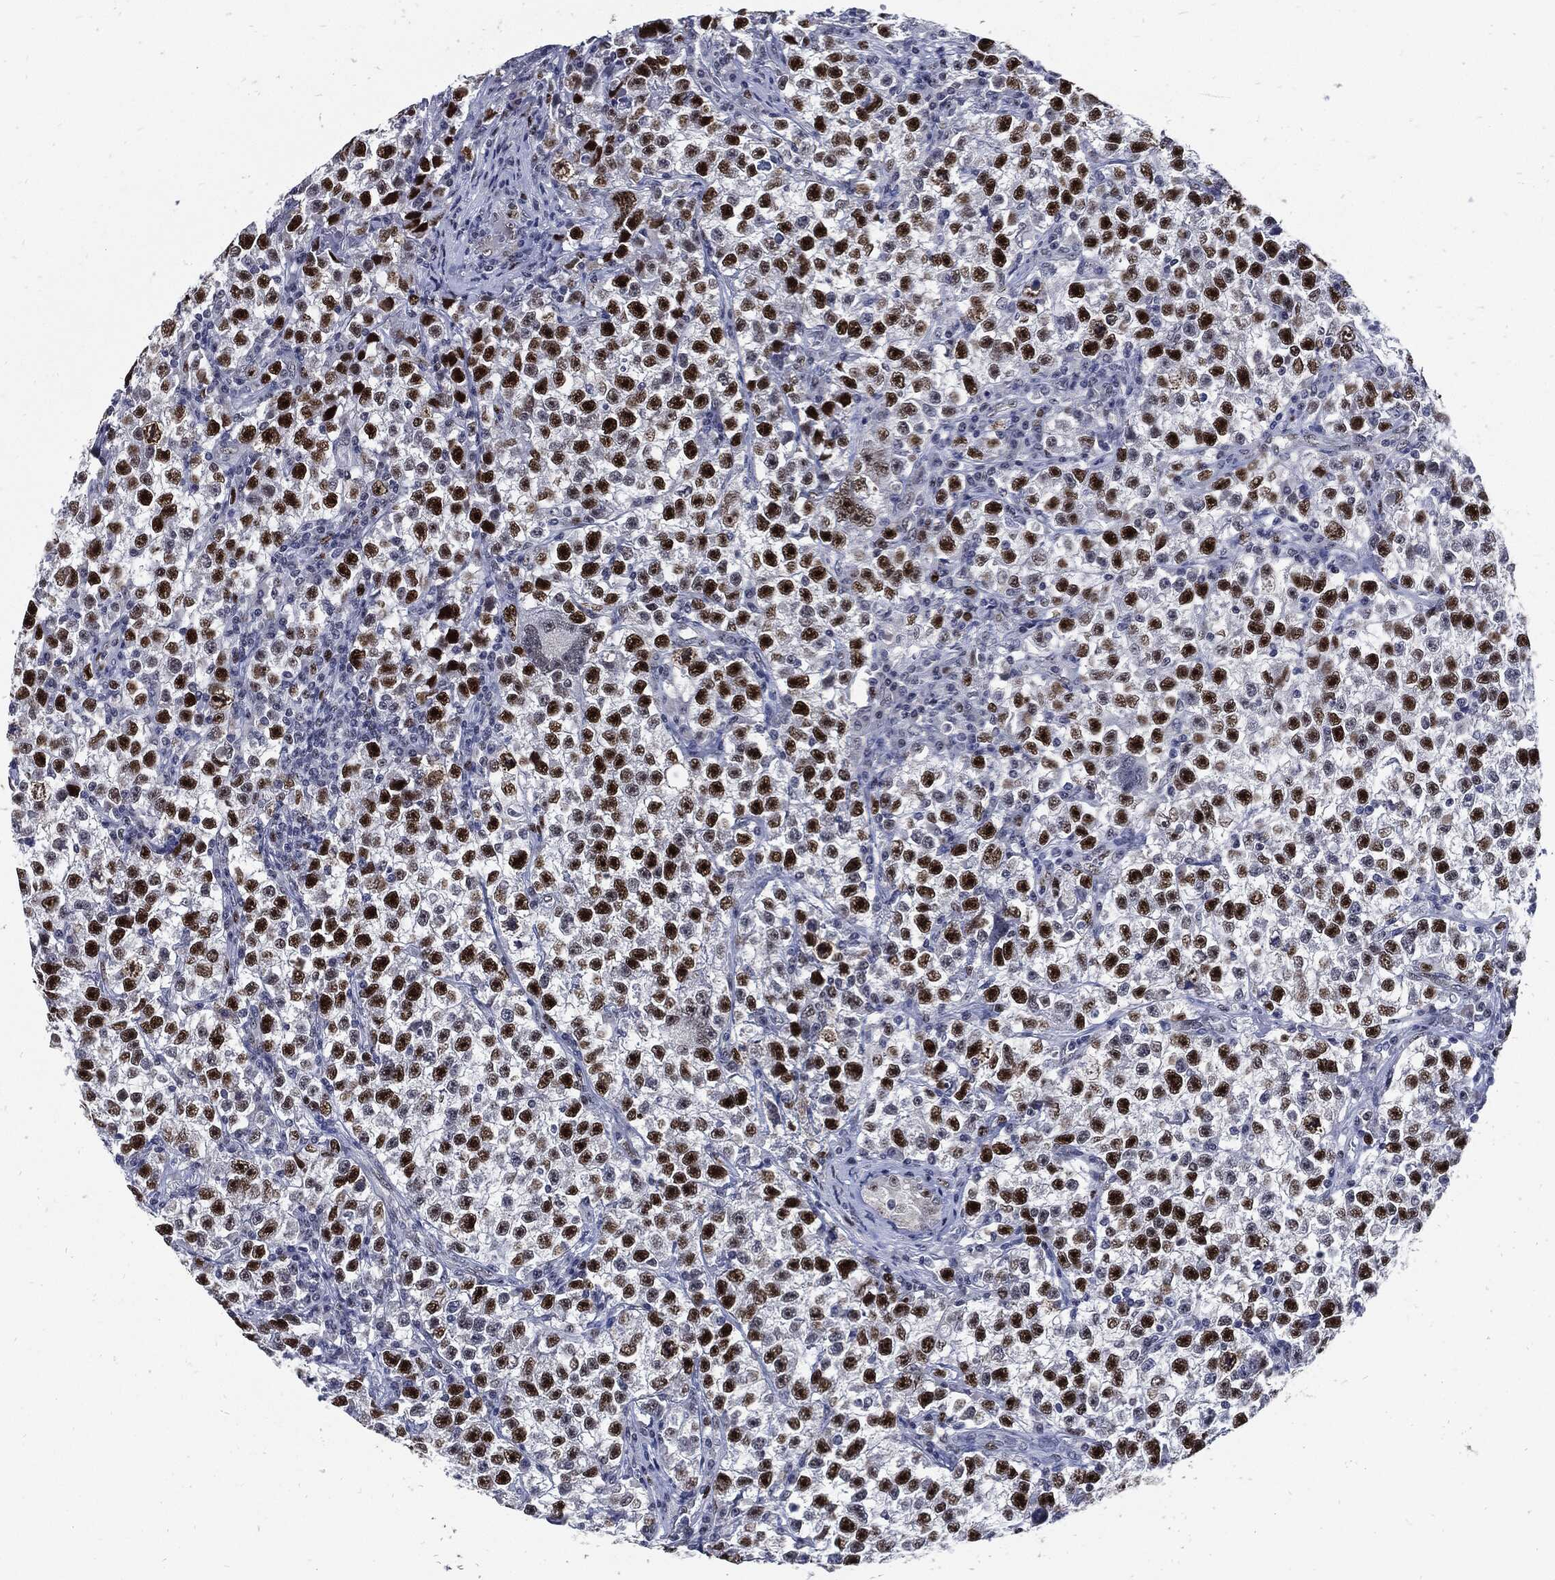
{"staining": {"intensity": "strong", "quantity": ">75%", "location": "nuclear"}, "tissue": "testis cancer", "cell_type": "Tumor cells", "image_type": "cancer", "snomed": [{"axis": "morphology", "description": "Seminoma, NOS"}, {"axis": "topography", "description": "Testis"}], "caption": "Tumor cells display high levels of strong nuclear positivity in approximately >75% of cells in testis cancer (seminoma). (brown staining indicates protein expression, while blue staining denotes nuclei).", "gene": "NBN", "patient": {"sex": "male", "age": 22}}